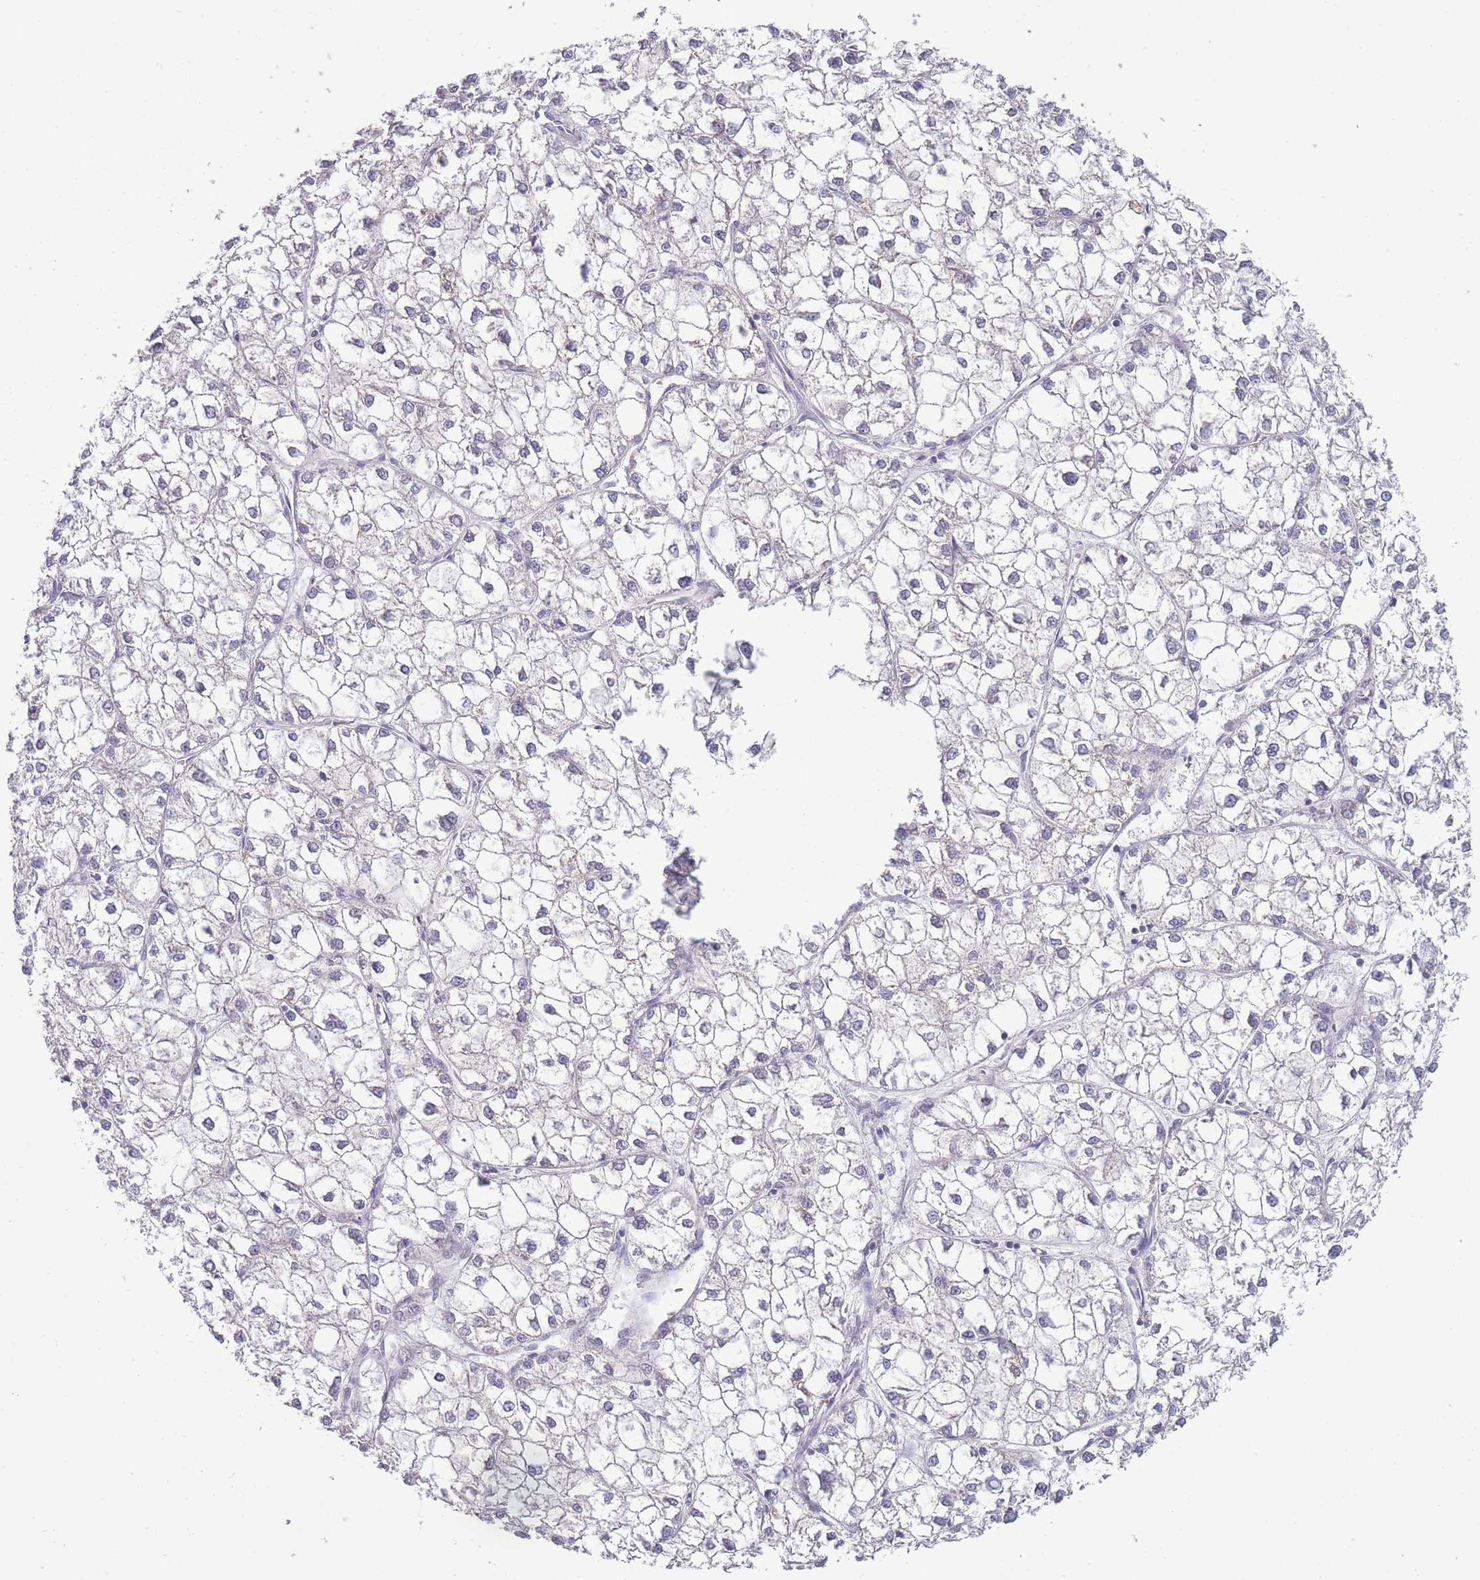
{"staining": {"intensity": "negative", "quantity": "none", "location": "none"}, "tissue": "liver cancer", "cell_type": "Tumor cells", "image_type": "cancer", "snomed": [{"axis": "morphology", "description": "Carcinoma, Hepatocellular, NOS"}, {"axis": "topography", "description": "Liver"}], "caption": "DAB immunohistochemical staining of human liver cancer exhibits no significant expression in tumor cells.", "gene": "ZBTB24", "patient": {"sex": "female", "age": 43}}